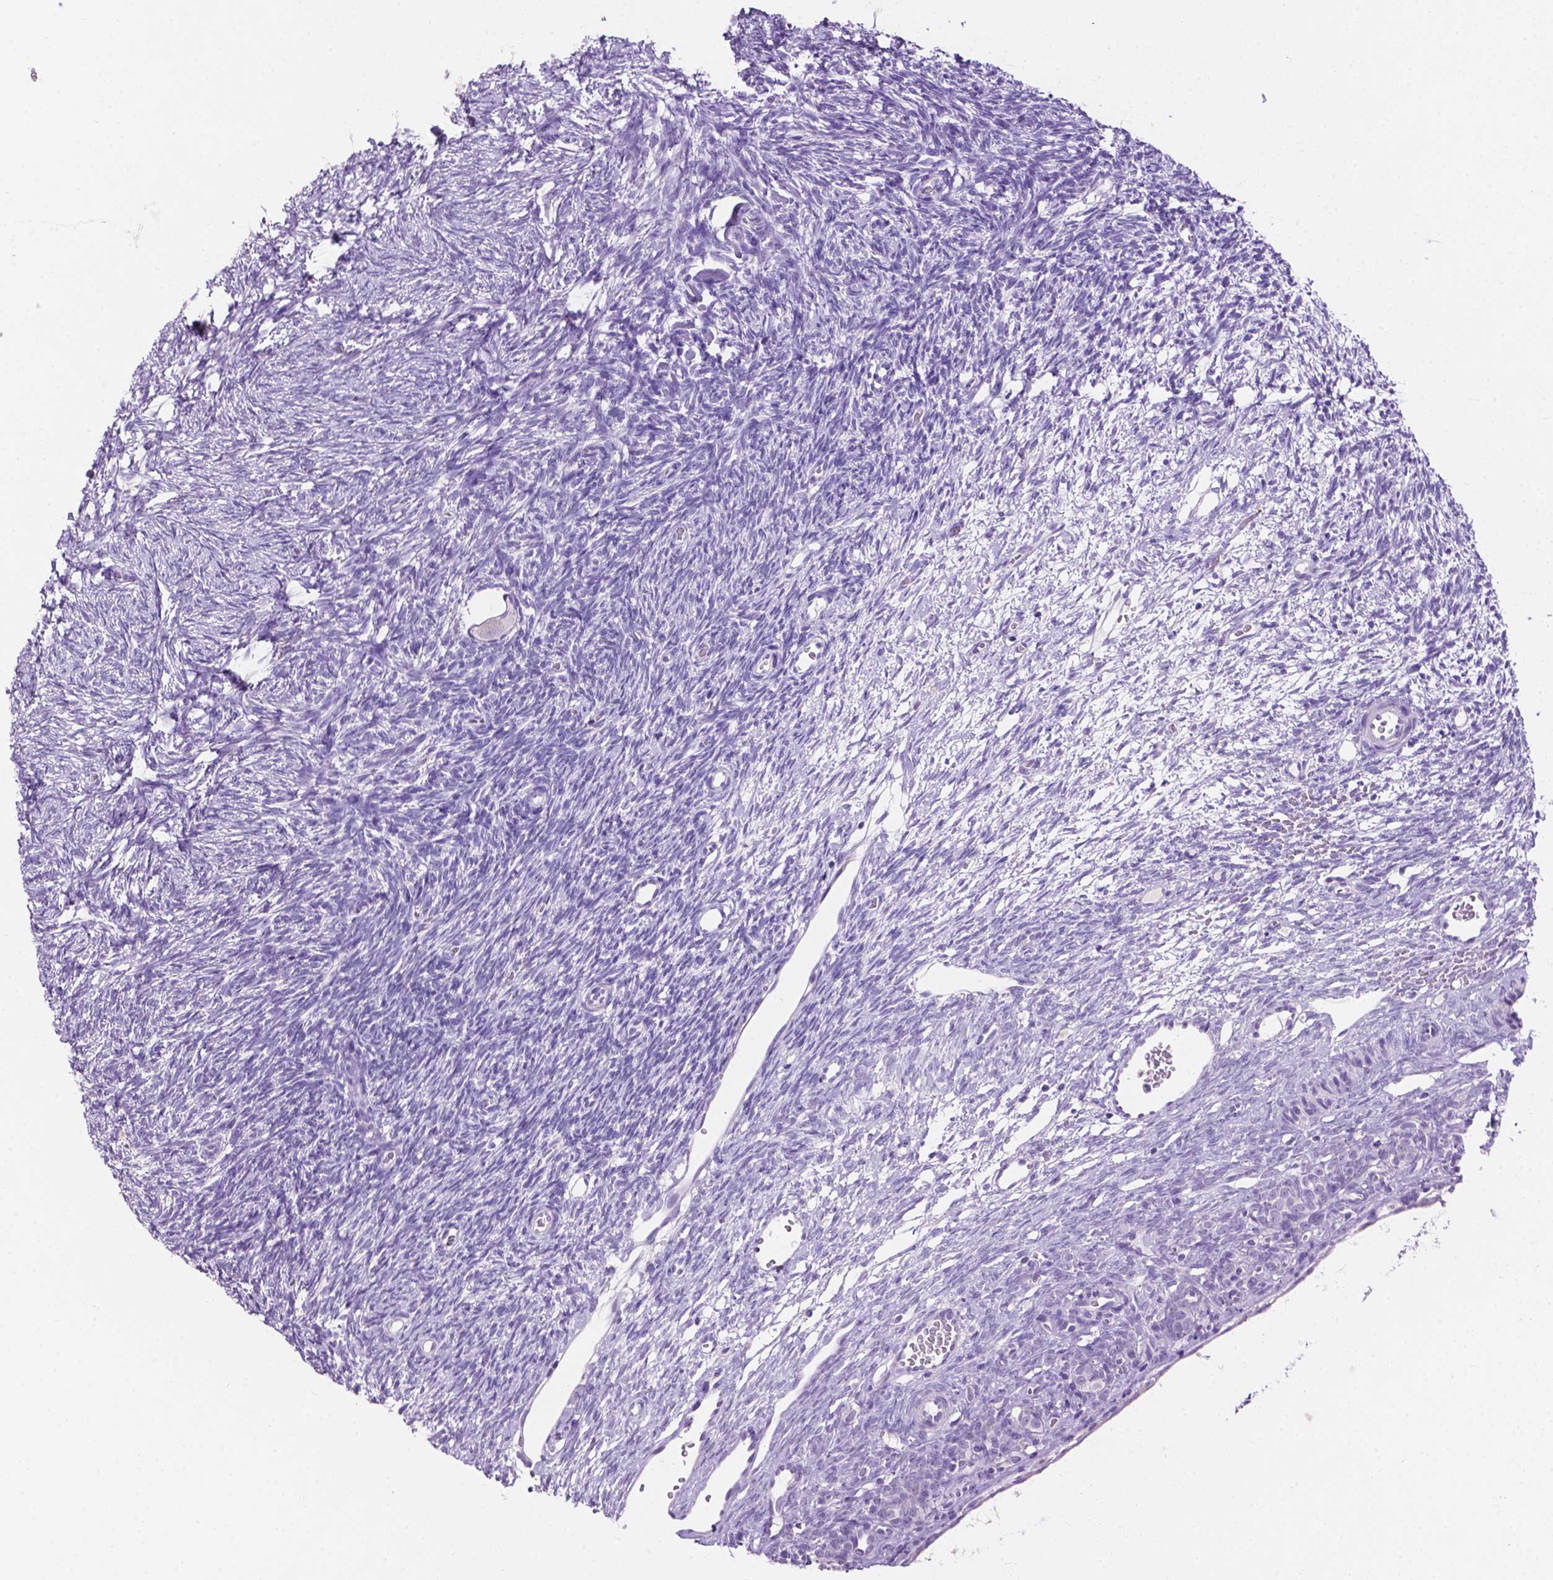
{"staining": {"intensity": "negative", "quantity": "none", "location": "none"}, "tissue": "ovary", "cell_type": "Follicle cells", "image_type": "normal", "snomed": [{"axis": "morphology", "description": "Normal tissue, NOS"}, {"axis": "topography", "description": "Ovary"}], "caption": "This is an IHC photomicrograph of unremarkable human ovary. There is no positivity in follicle cells.", "gene": "TACSTD2", "patient": {"sex": "female", "age": 34}}